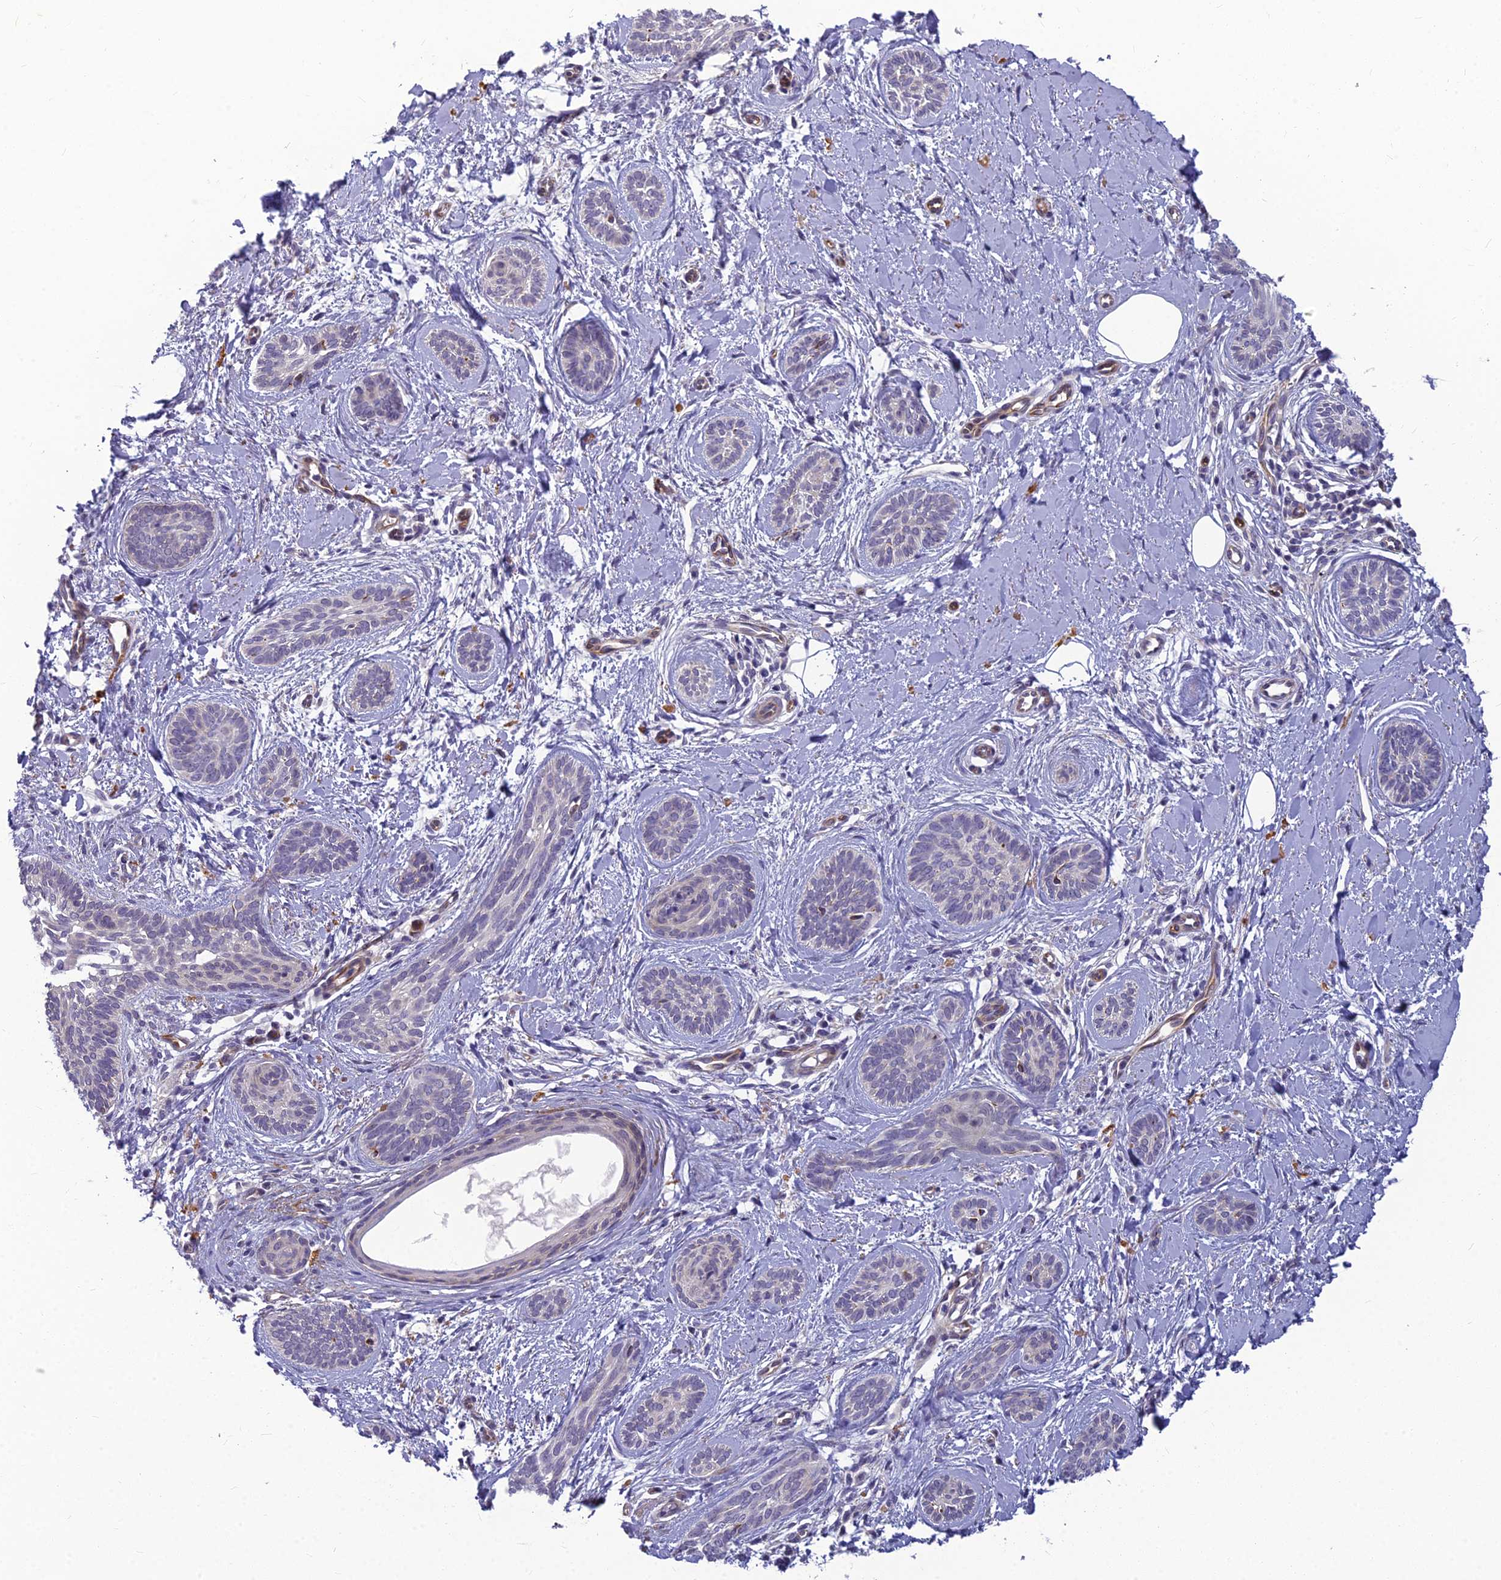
{"staining": {"intensity": "negative", "quantity": "none", "location": "none"}, "tissue": "skin cancer", "cell_type": "Tumor cells", "image_type": "cancer", "snomed": [{"axis": "morphology", "description": "Basal cell carcinoma"}, {"axis": "topography", "description": "Skin"}], "caption": "This is an immunohistochemistry (IHC) photomicrograph of skin cancer. There is no expression in tumor cells.", "gene": "RGL3", "patient": {"sex": "female", "age": 81}}